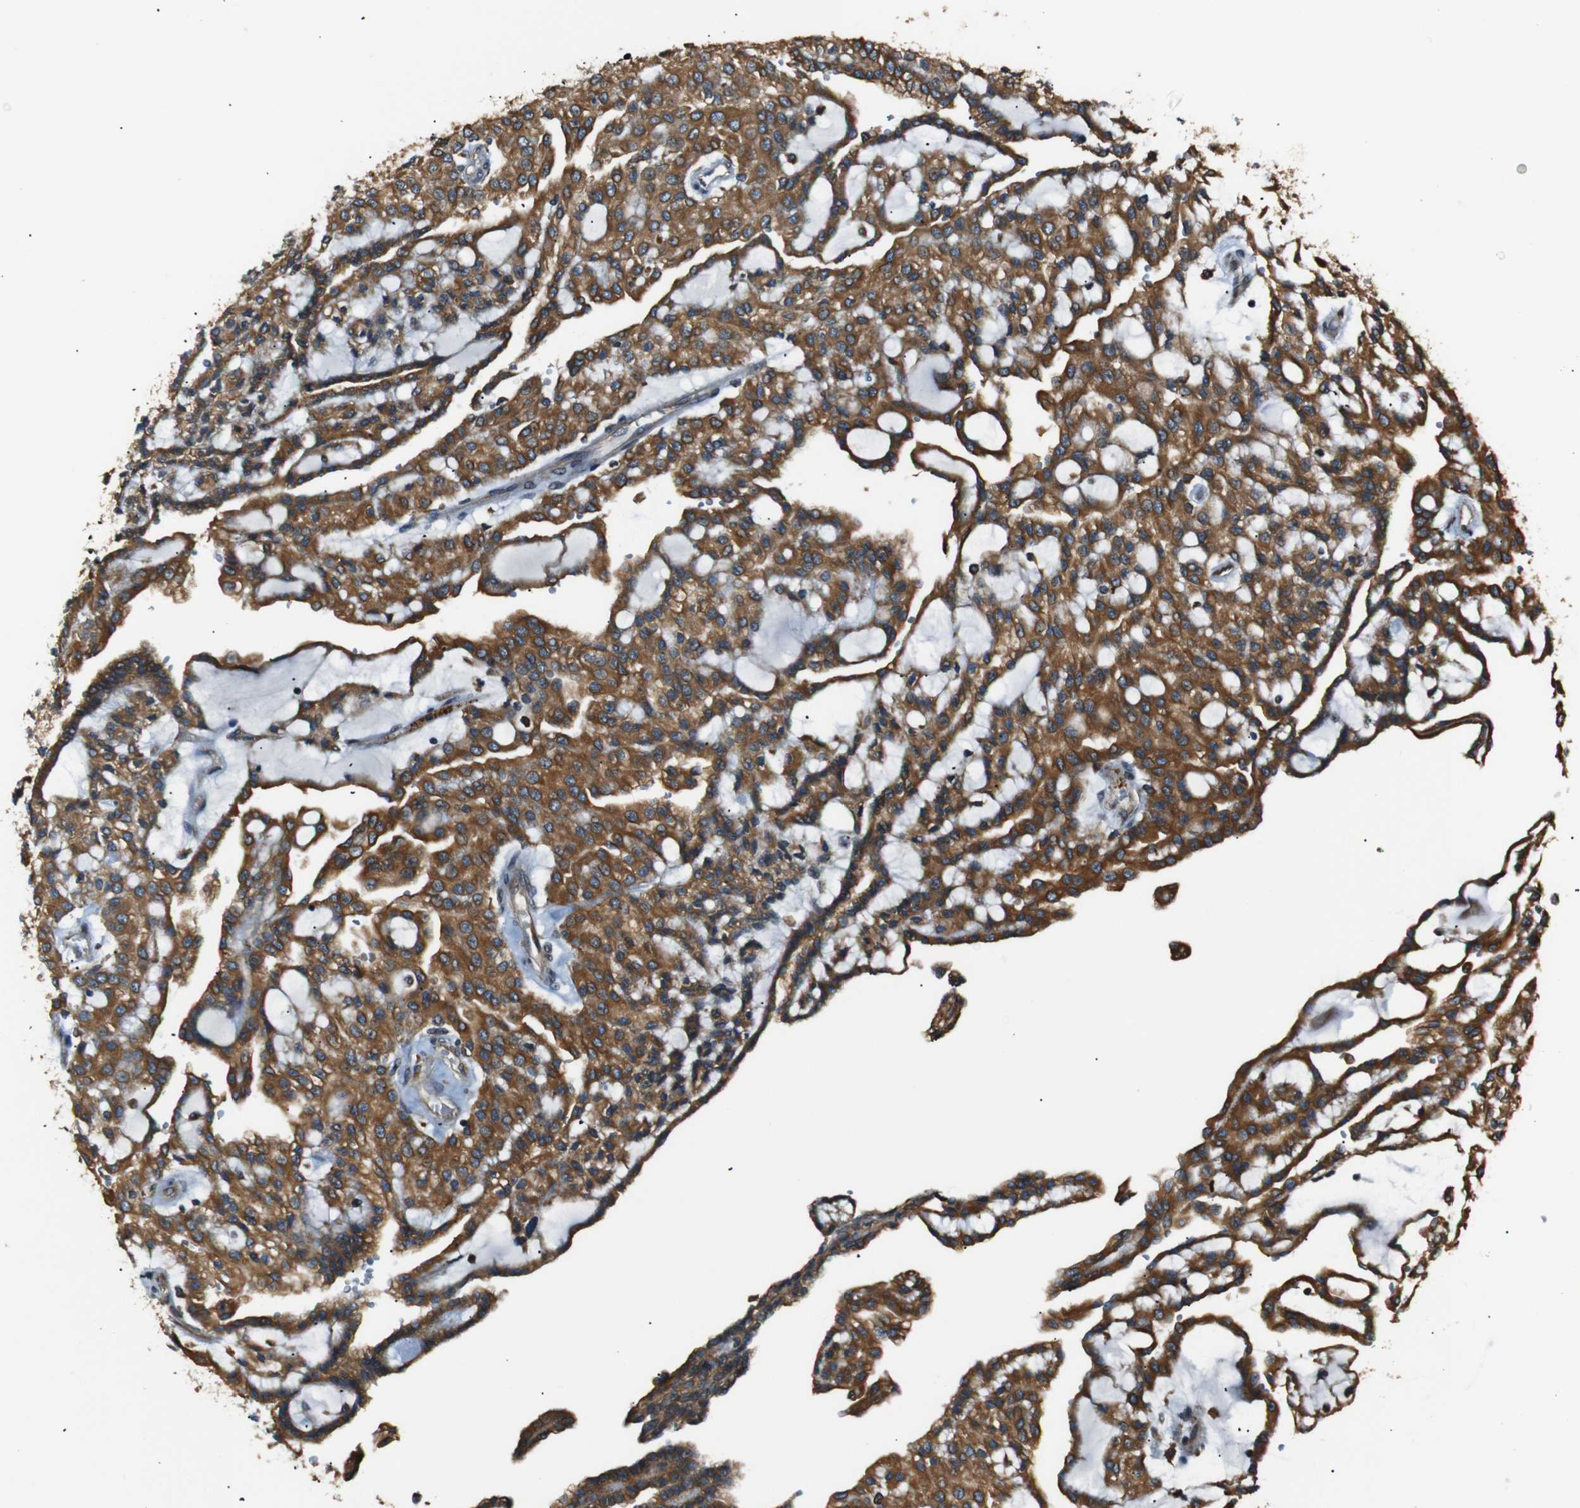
{"staining": {"intensity": "moderate", "quantity": ">75%", "location": "cytoplasmic/membranous"}, "tissue": "renal cancer", "cell_type": "Tumor cells", "image_type": "cancer", "snomed": [{"axis": "morphology", "description": "Adenocarcinoma, NOS"}, {"axis": "topography", "description": "Kidney"}], "caption": "This micrograph shows immunohistochemistry (IHC) staining of human renal adenocarcinoma, with medium moderate cytoplasmic/membranous staining in about >75% of tumor cells.", "gene": "TMED2", "patient": {"sex": "male", "age": 63}}